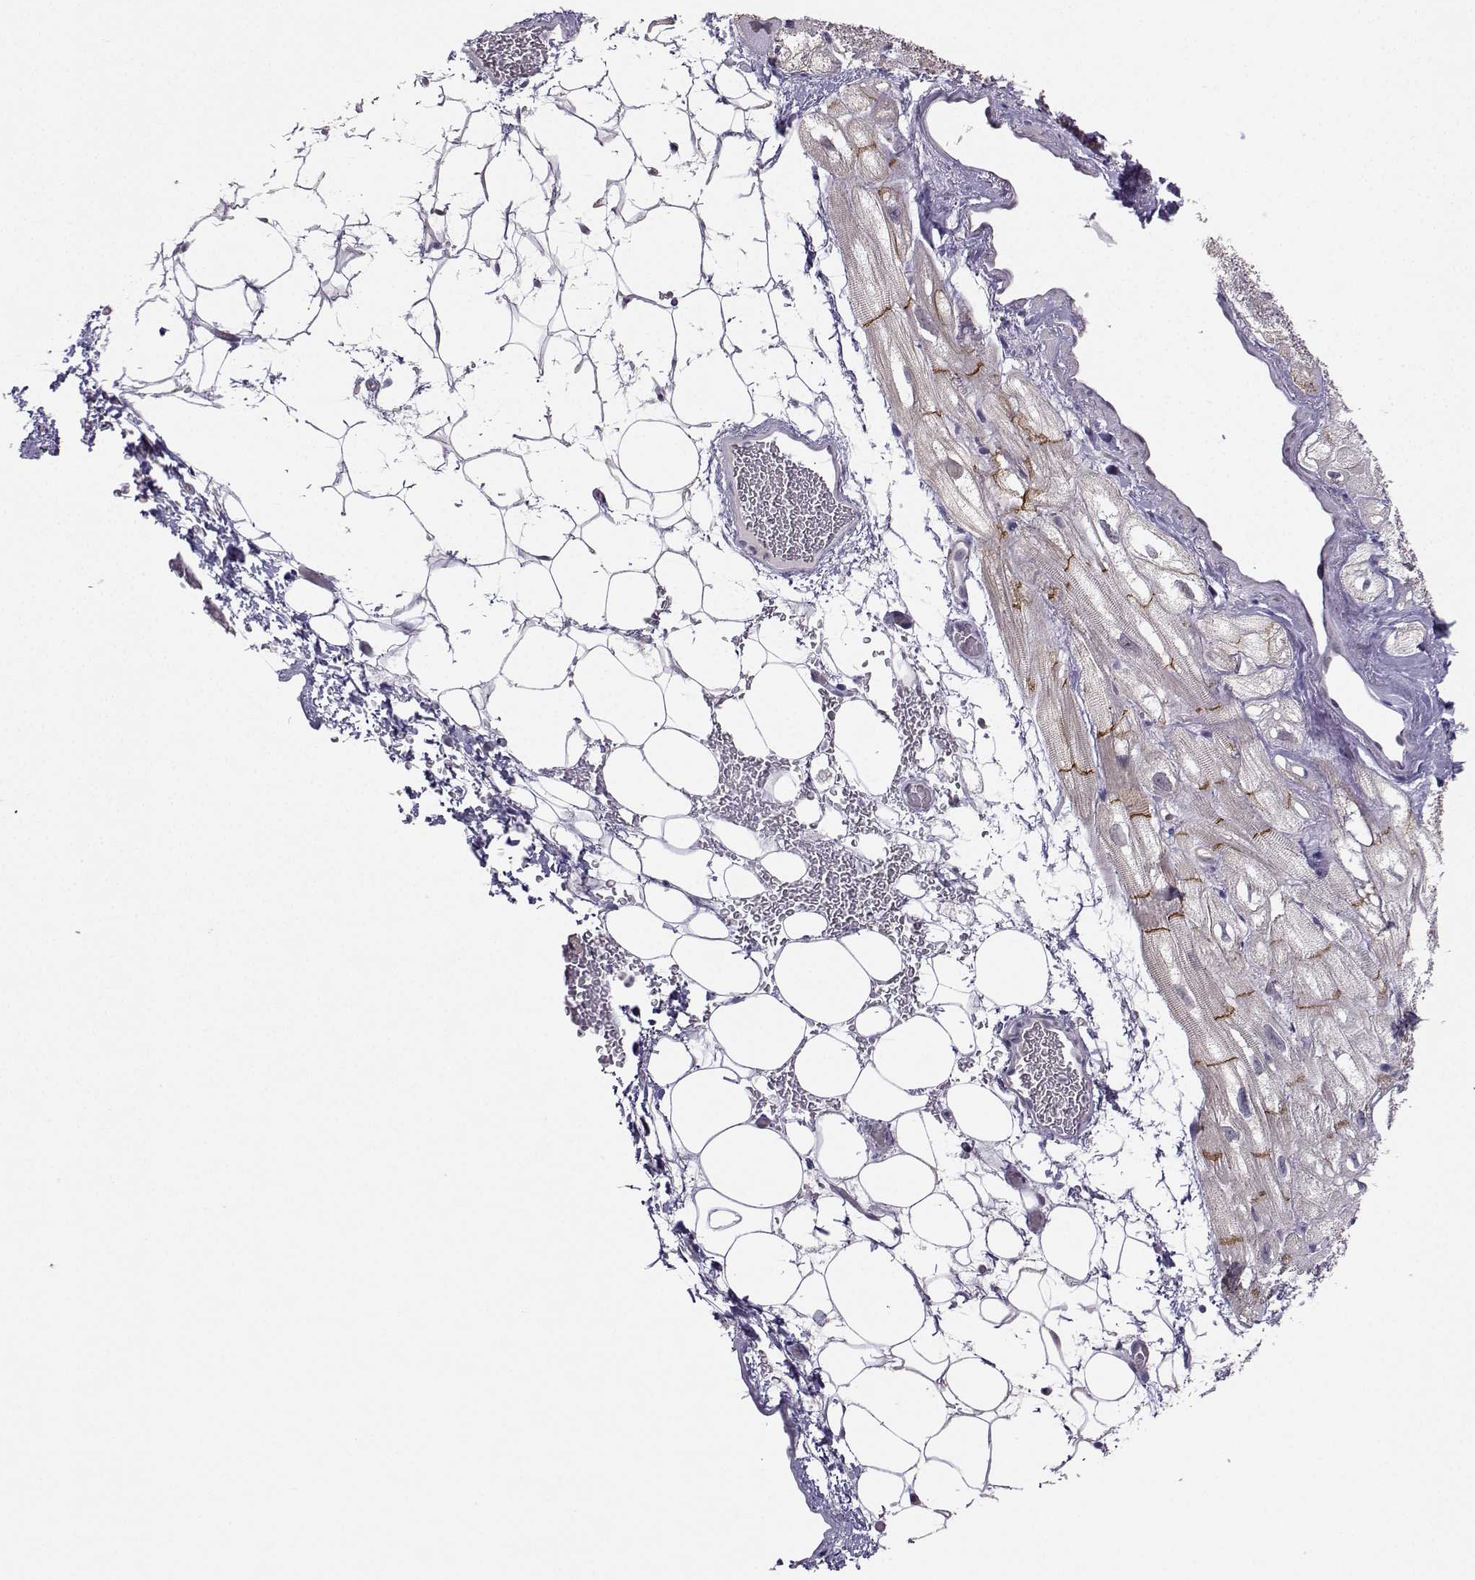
{"staining": {"intensity": "strong", "quantity": "25%-75%", "location": "cytoplasmic/membranous"}, "tissue": "heart muscle", "cell_type": "Cardiomyocytes", "image_type": "normal", "snomed": [{"axis": "morphology", "description": "Normal tissue, NOS"}, {"axis": "topography", "description": "Heart"}], "caption": "DAB (3,3'-diaminobenzidine) immunohistochemical staining of normal human heart muscle demonstrates strong cytoplasmic/membranous protein staining in approximately 25%-75% of cardiomyocytes.", "gene": "PKP2", "patient": {"sex": "male", "age": 61}}